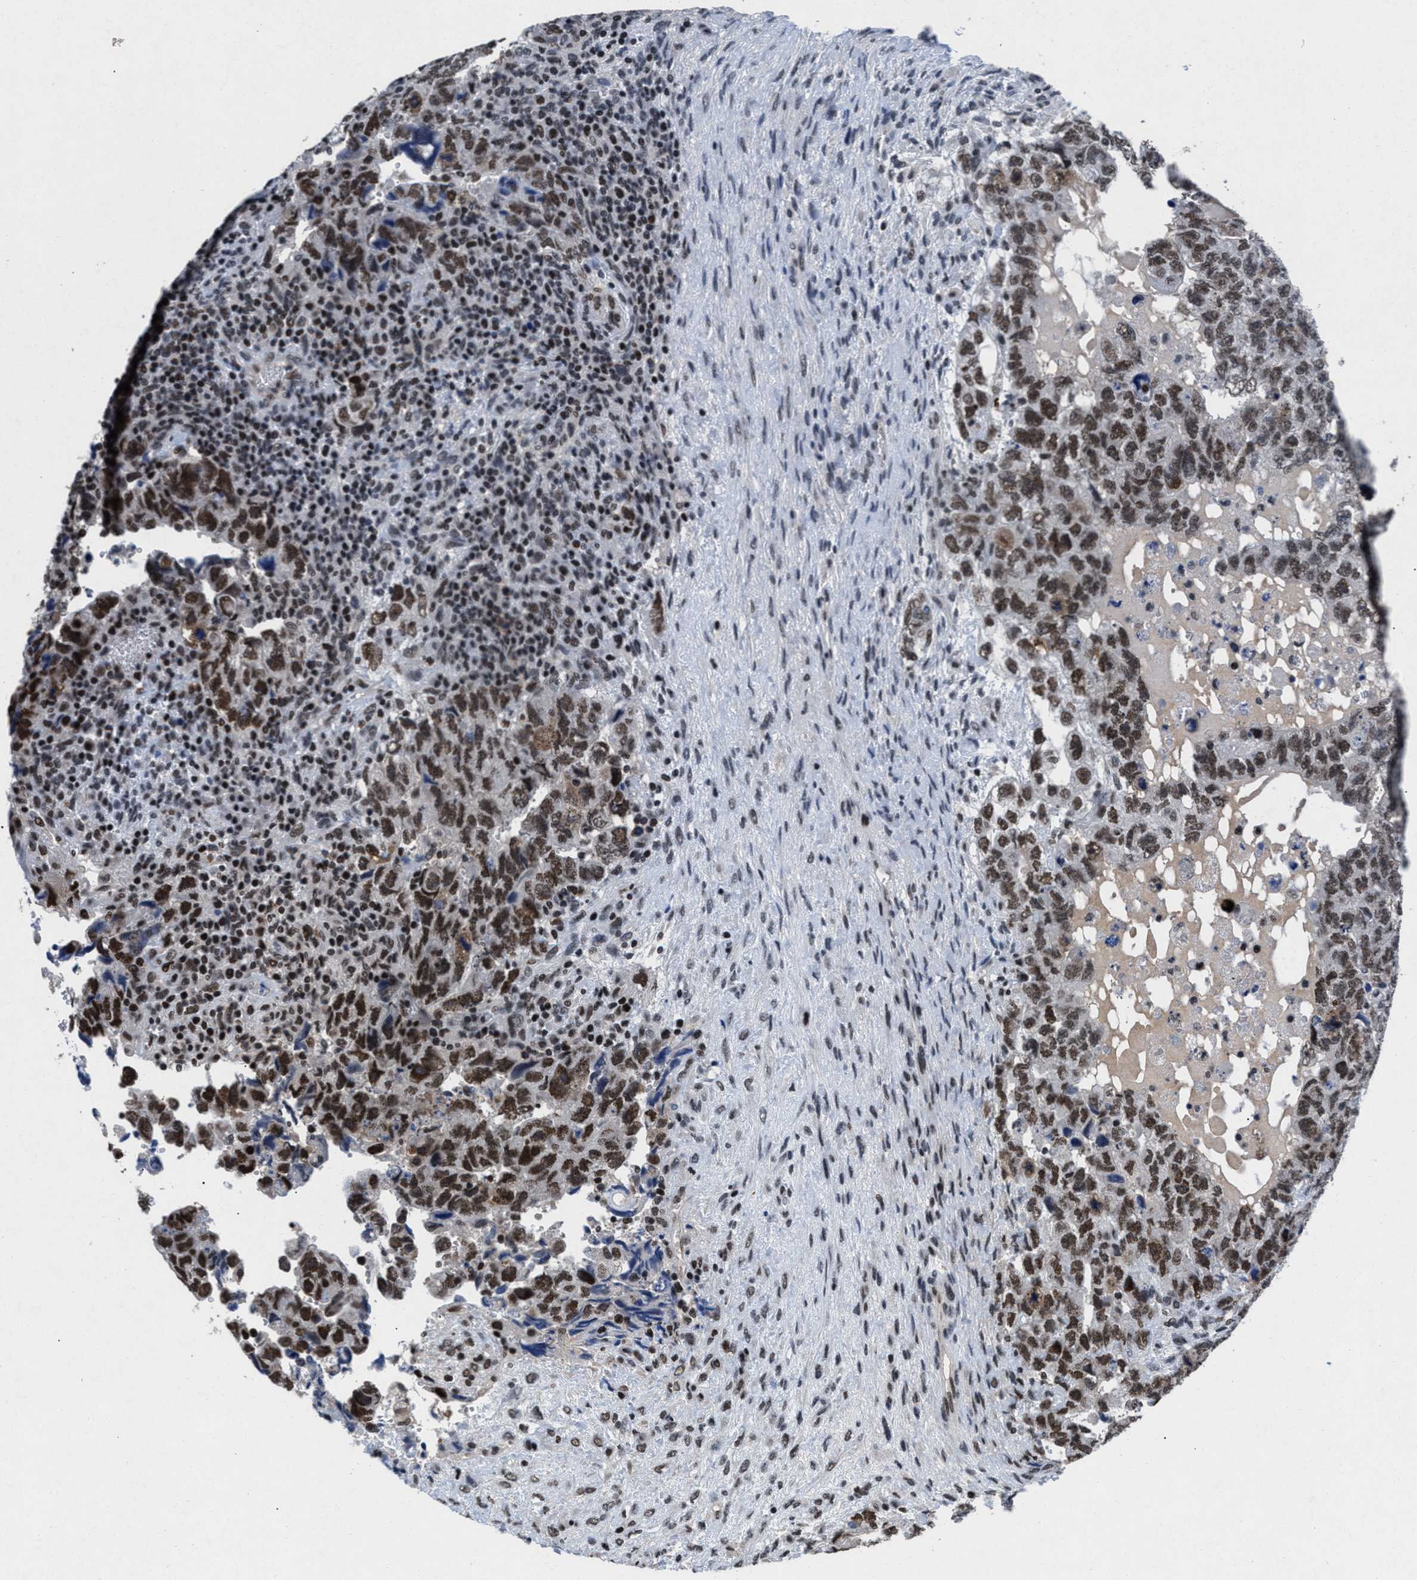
{"staining": {"intensity": "moderate", "quantity": ">75%", "location": "nuclear"}, "tissue": "testis cancer", "cell_type": "Tumor cells", "image_type": "cancer", "snomed": [{"axis": "morphology", "description": "Carcinoma, Embryonal, NOS"}, {"axis": "topography", "description": "Testis"}], "caption": "A histopathology image of testis cancer stained for a protein demonstrates moderate nuclear brown staining in tumor cells.", "gene": "WDR81", "patient": {"sex": "male", "age": 36}}